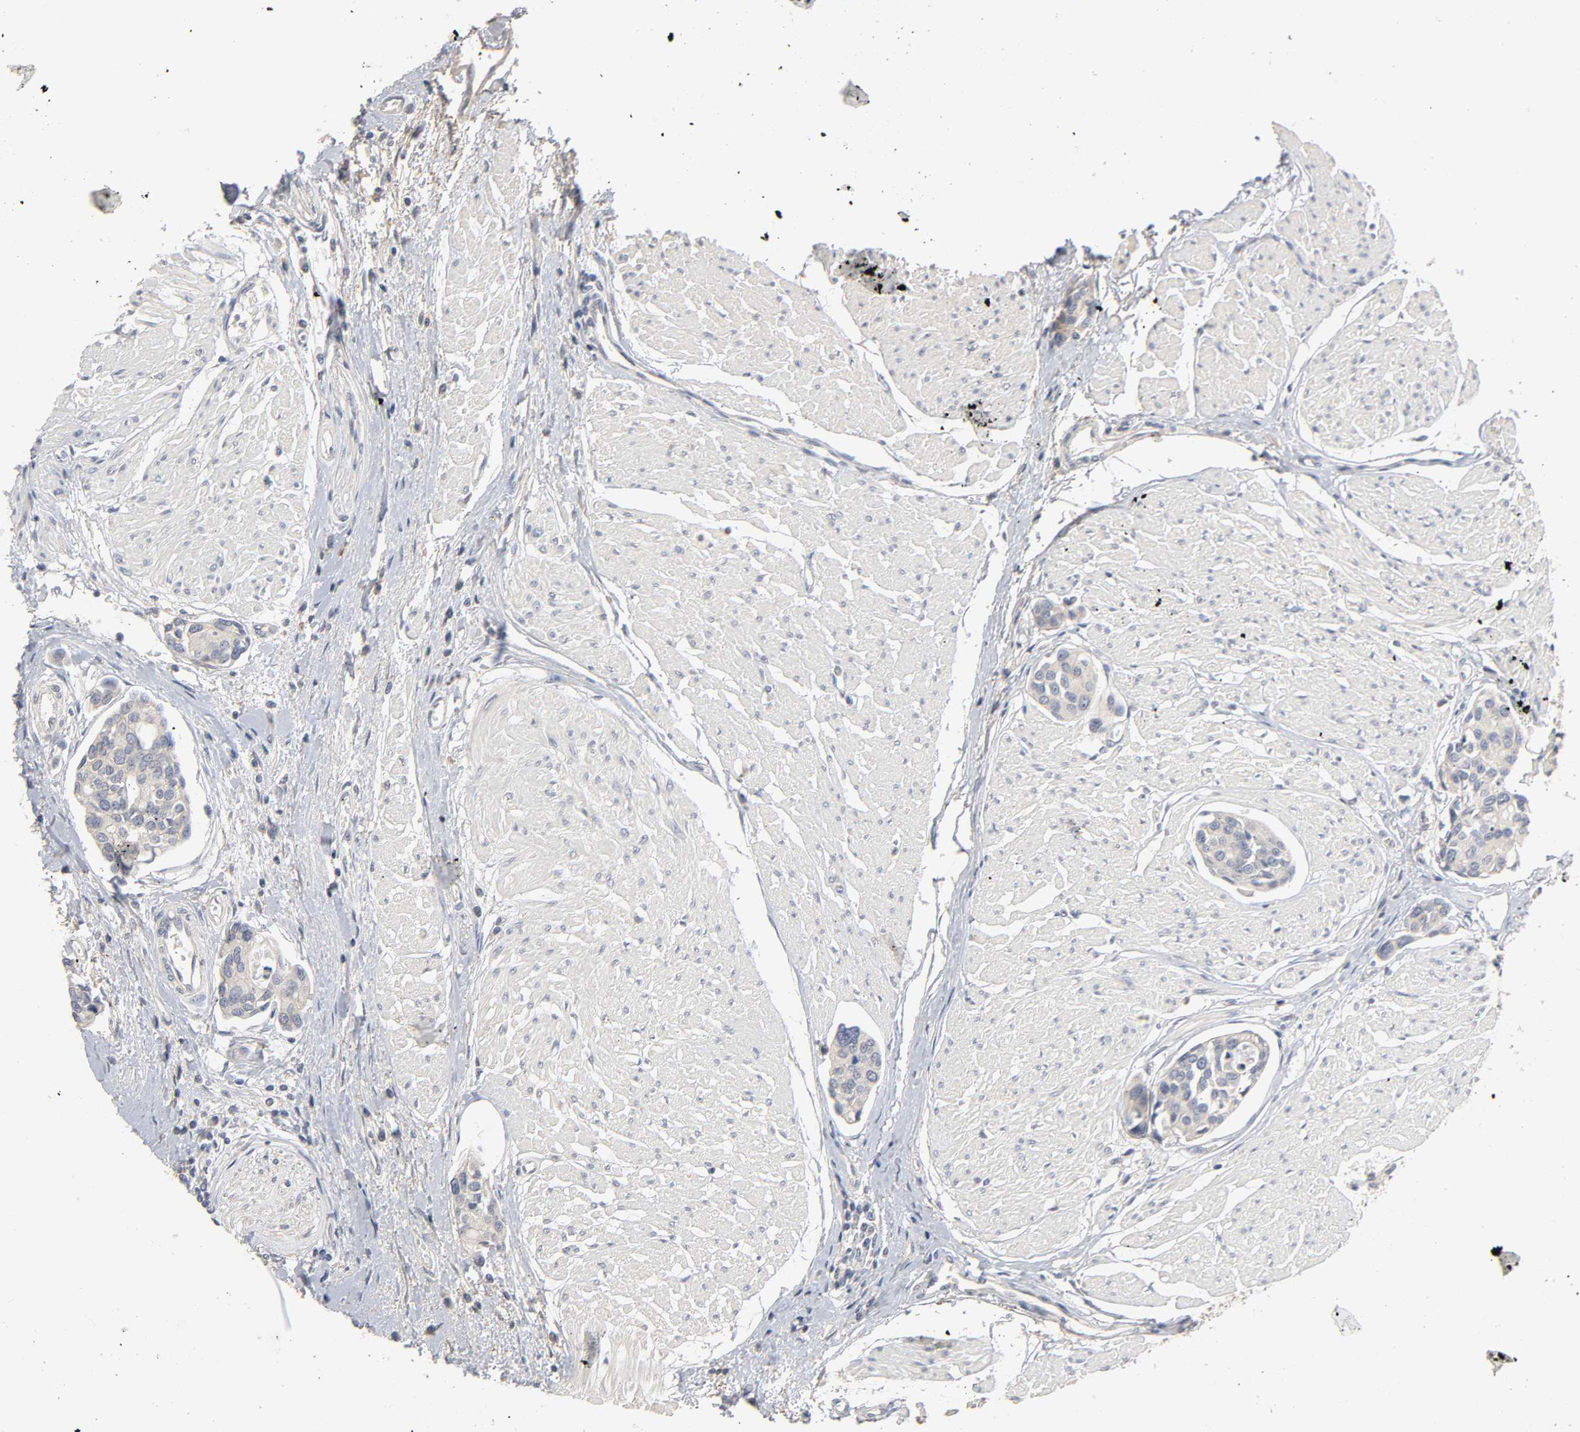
{"staining": {"intensity": "negative", "quantity": "none", "location": "none"}, "tissue": "urothelial cancer", "cell_type": "Tumor cells", "image_type": "cancer", "snomed": [{"axis": "morphology", "description": "Urothelial carcinoma, High grade"}, {"axis": "topography", "description": "Urinary bladder"}], "caption": "This is an IHC histopathology image of human urothelial cancer. There is no positivity in tumor cells.", "gene": "SLC10A2", "patient": {"sex": "male", "age": 78}}